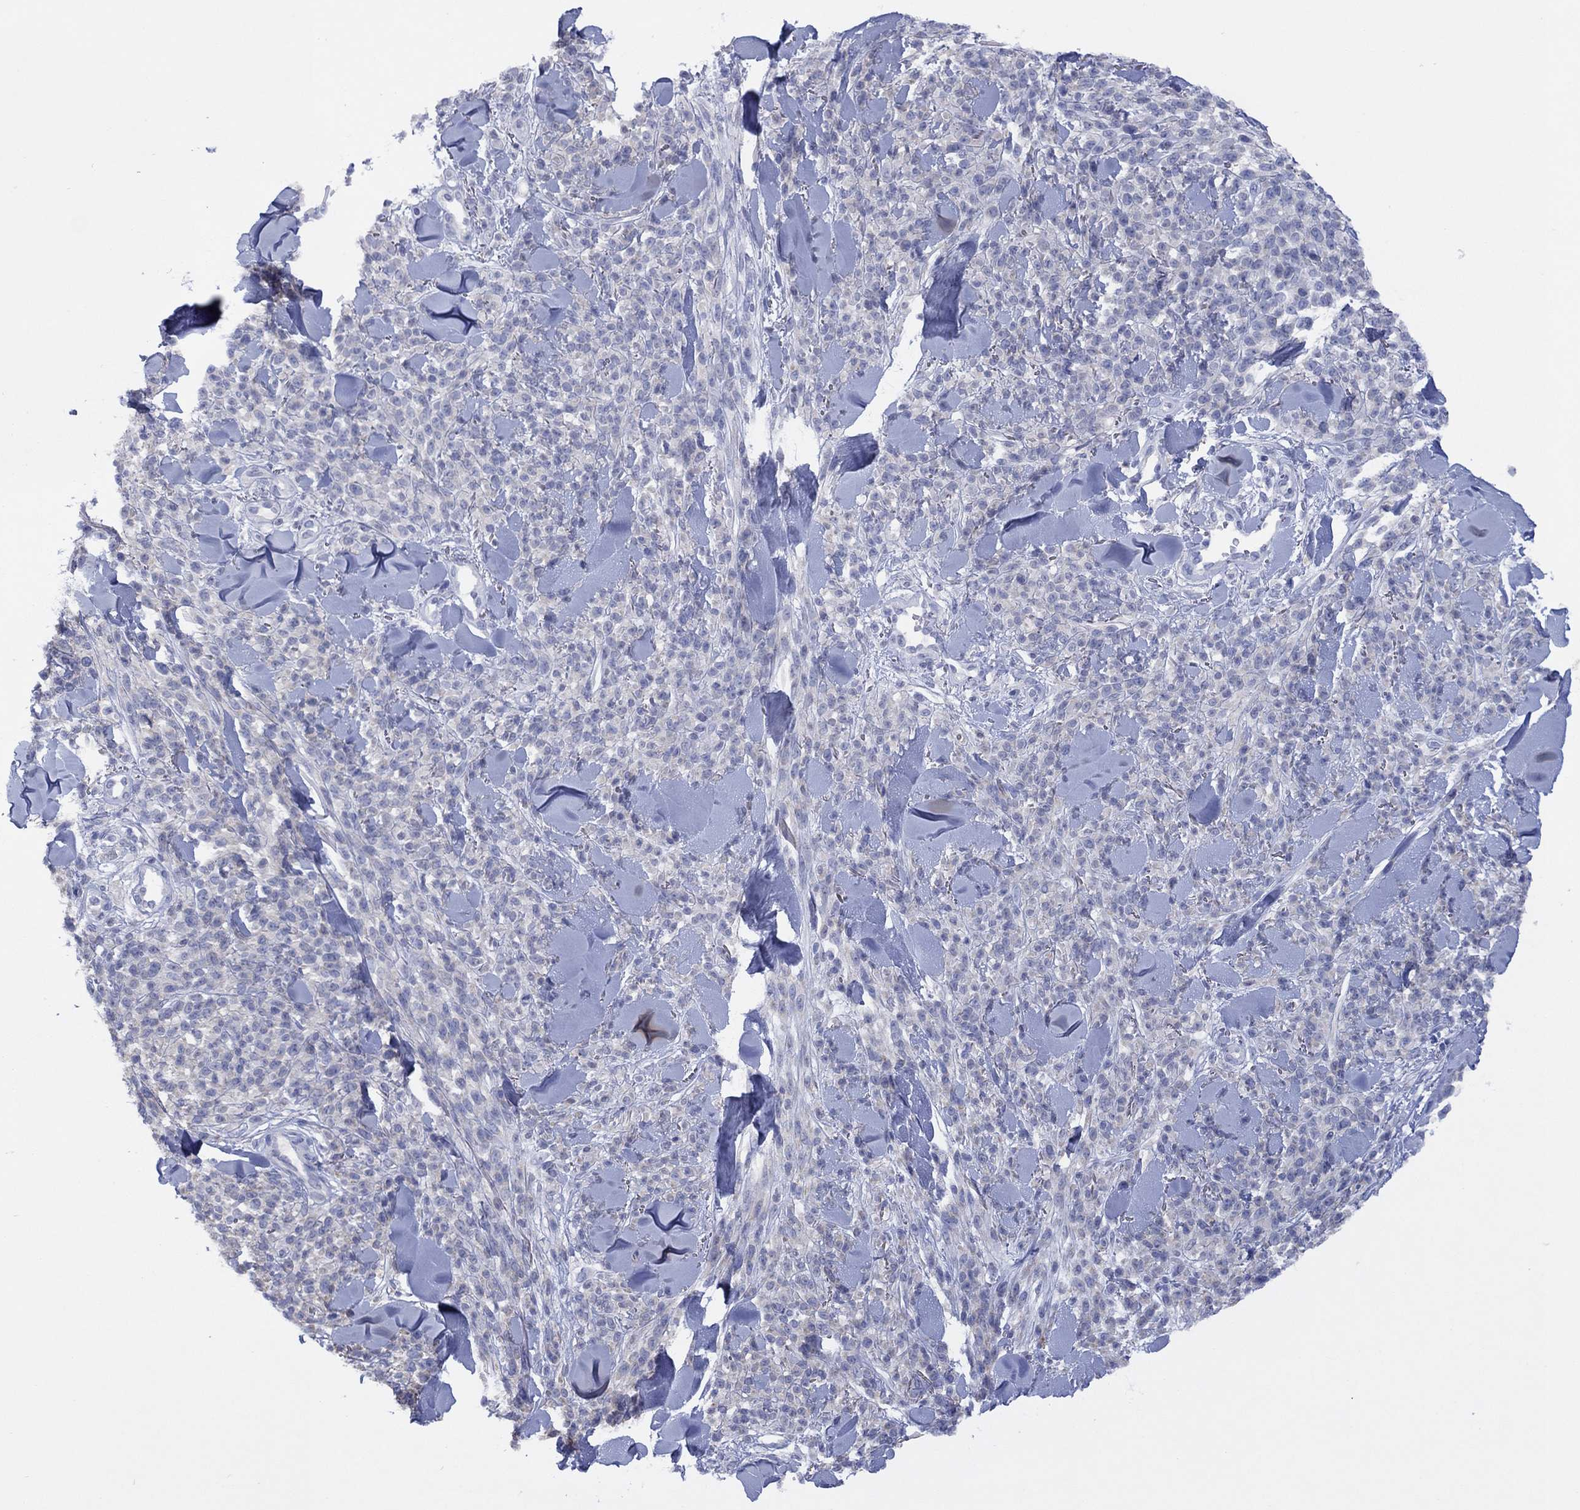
{"staining": {"intensity": "negative", "quantity": "none", "location": "none"}, "tissue": "melanoma", "cell_type": "Tumor cells", "image_type": "cancer", "snomed": [{"axis": "morphology", "description": "Malignant melanoma, NOS"}, {"axis": "topography", "description": "Skin"}, {"axis": "topography", "description": "Skin of trunk"}], "caption": "Micrograph shows no protein positivity in tumor cells of malignant melanoma tissue.", "gene": "CYP2B6", "patient": {"sex": "male", "age": 74}}